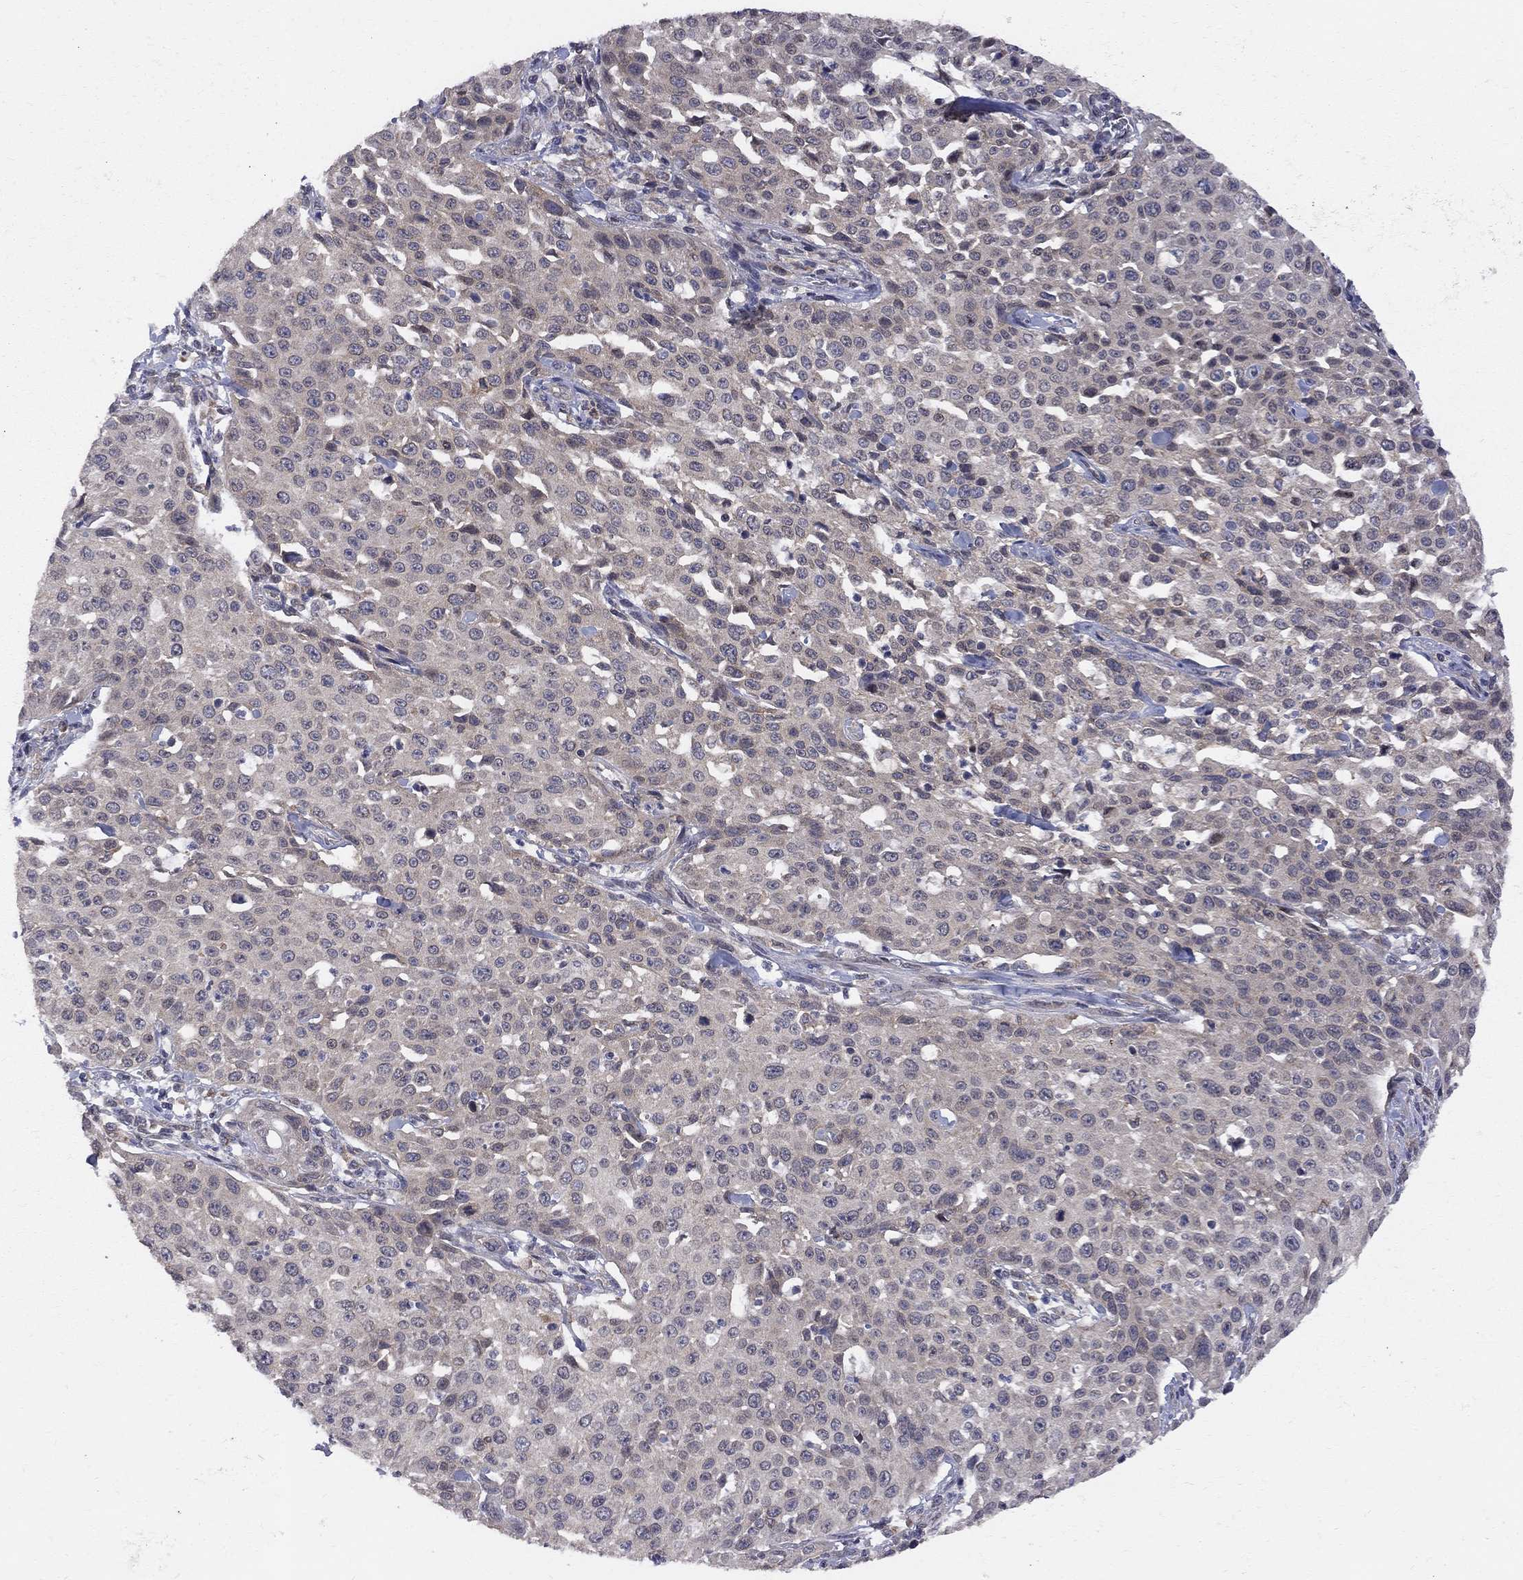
{"staining": {"intensity": "weak", "quantity": ">75%", "location": "cytoplasmic/membranous"}, "tissue": "cervical cancer", "cell_type": "Tumor cells", "image_type": "cancer", "snomed": [{"axis": "morphology", "description": "Squamous cell carcinoma, NOS"}, {"axis": "topography", "description": "Cervix"}], "caption": "Immunohistochemistry (IHC) histopathology image of neoplastic tissue: cervical squamous cell carcinoma stained using immunohistochemistry (IHC) shows low levels of weak protein expression localized specifically in the cytoplasmic/membranous of tumor cells, appearing as a cytoplasmic/membranous brown color.", "gene": "CNOT11", "patient": {"sex": "female", "age": 26}}